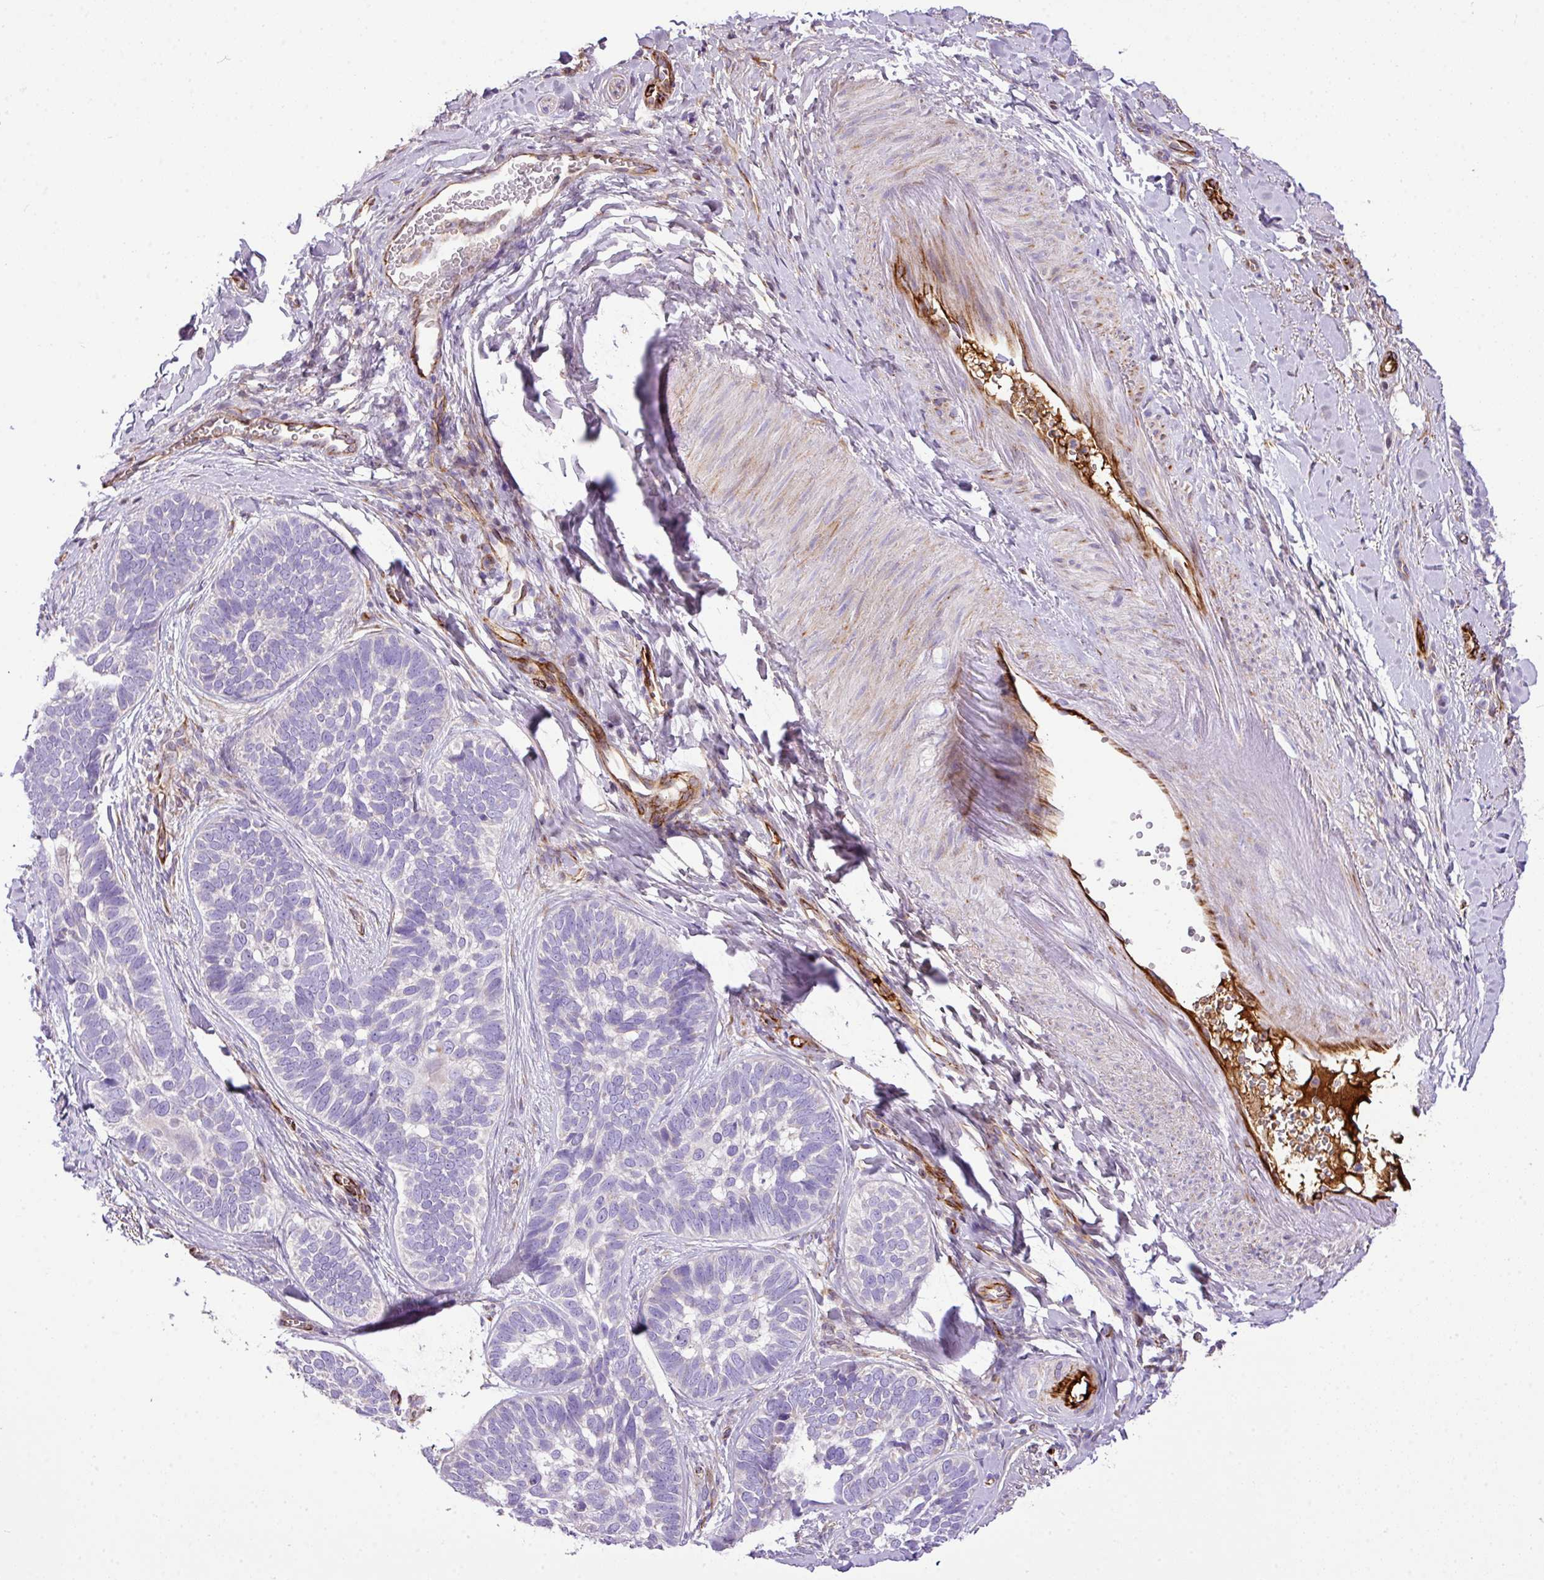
{"staining": {"intensity": "negative", "quantity": "none", "location": "none"}, "tissue": "skin cancer", "cell_type": "Tumor cells", "image_type": "cancer", "snomed": [{"axis": "morphology", "description": "Basal cell carcinoma"}, {"axis": "topography", "description": "Skin"}], "caption": "Skin cancer (basal cell carcinoma) was stained to show a protein in brown. There is no significant staining in tumor cells. The staining is performed using DAB (3,3'-diaminobenzidine) brown chromogen with nuclei counter-stained in using hematoxylin.", "gene": "CTXN2", "patient": {"sex": "male", "age": 62}}